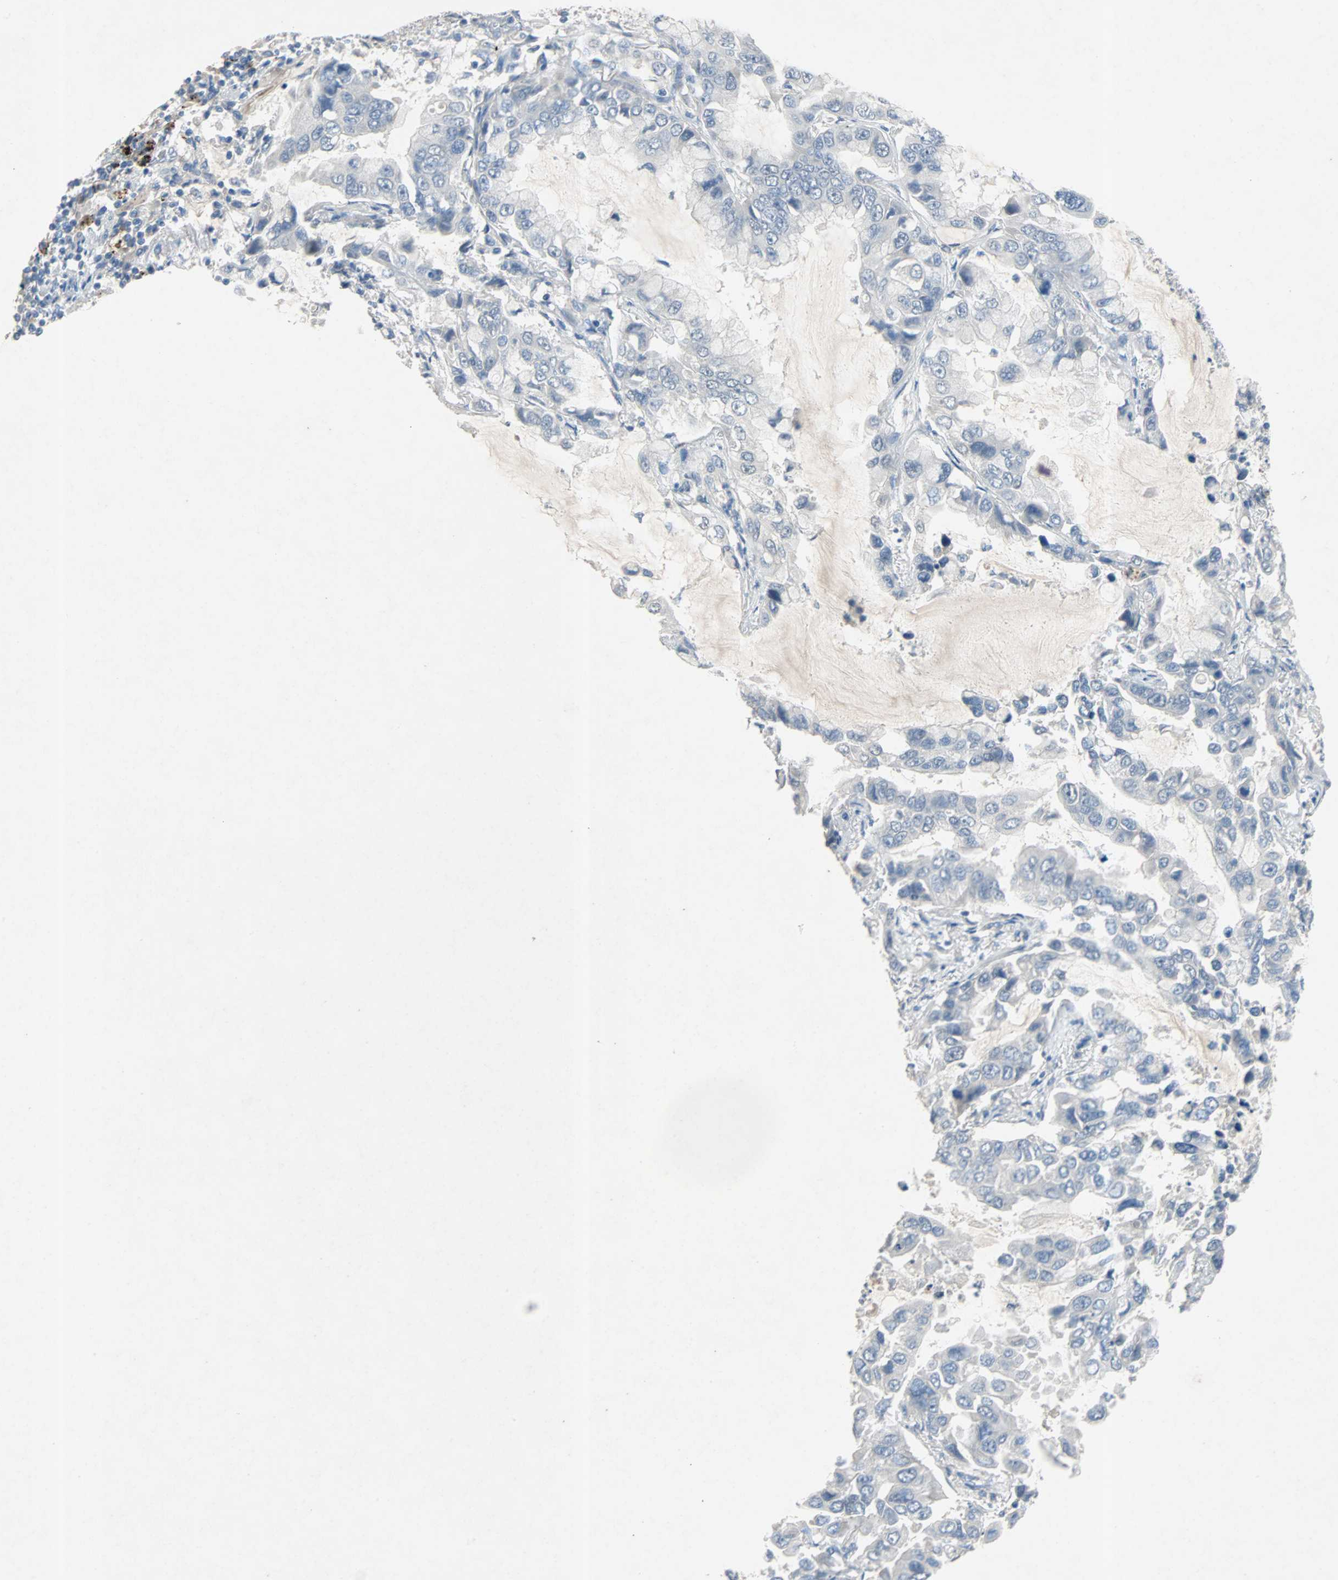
{"staining": {"intensity": "negative", "quantity": "none", "location": "none"}, "tissue": "lung cancer", "cell_type": "Tumor cells", "image_type": "cancer", "snomed": [{"axis": "morphology", "description": "Adenocarcinoma, NOS"}, {"axis": "topography", "description": "Lung"}], "caption": "High magnification brightfield microscopy of lung cancer (adenocarcinoma) stained with DAB (brown) and counterstained with hematoxylin (blue): tumor cells show no significant expression. Nuclei are stained in blue.", "gene": "PCDHB2", "patient": {"sex": "male", "age": 64}}